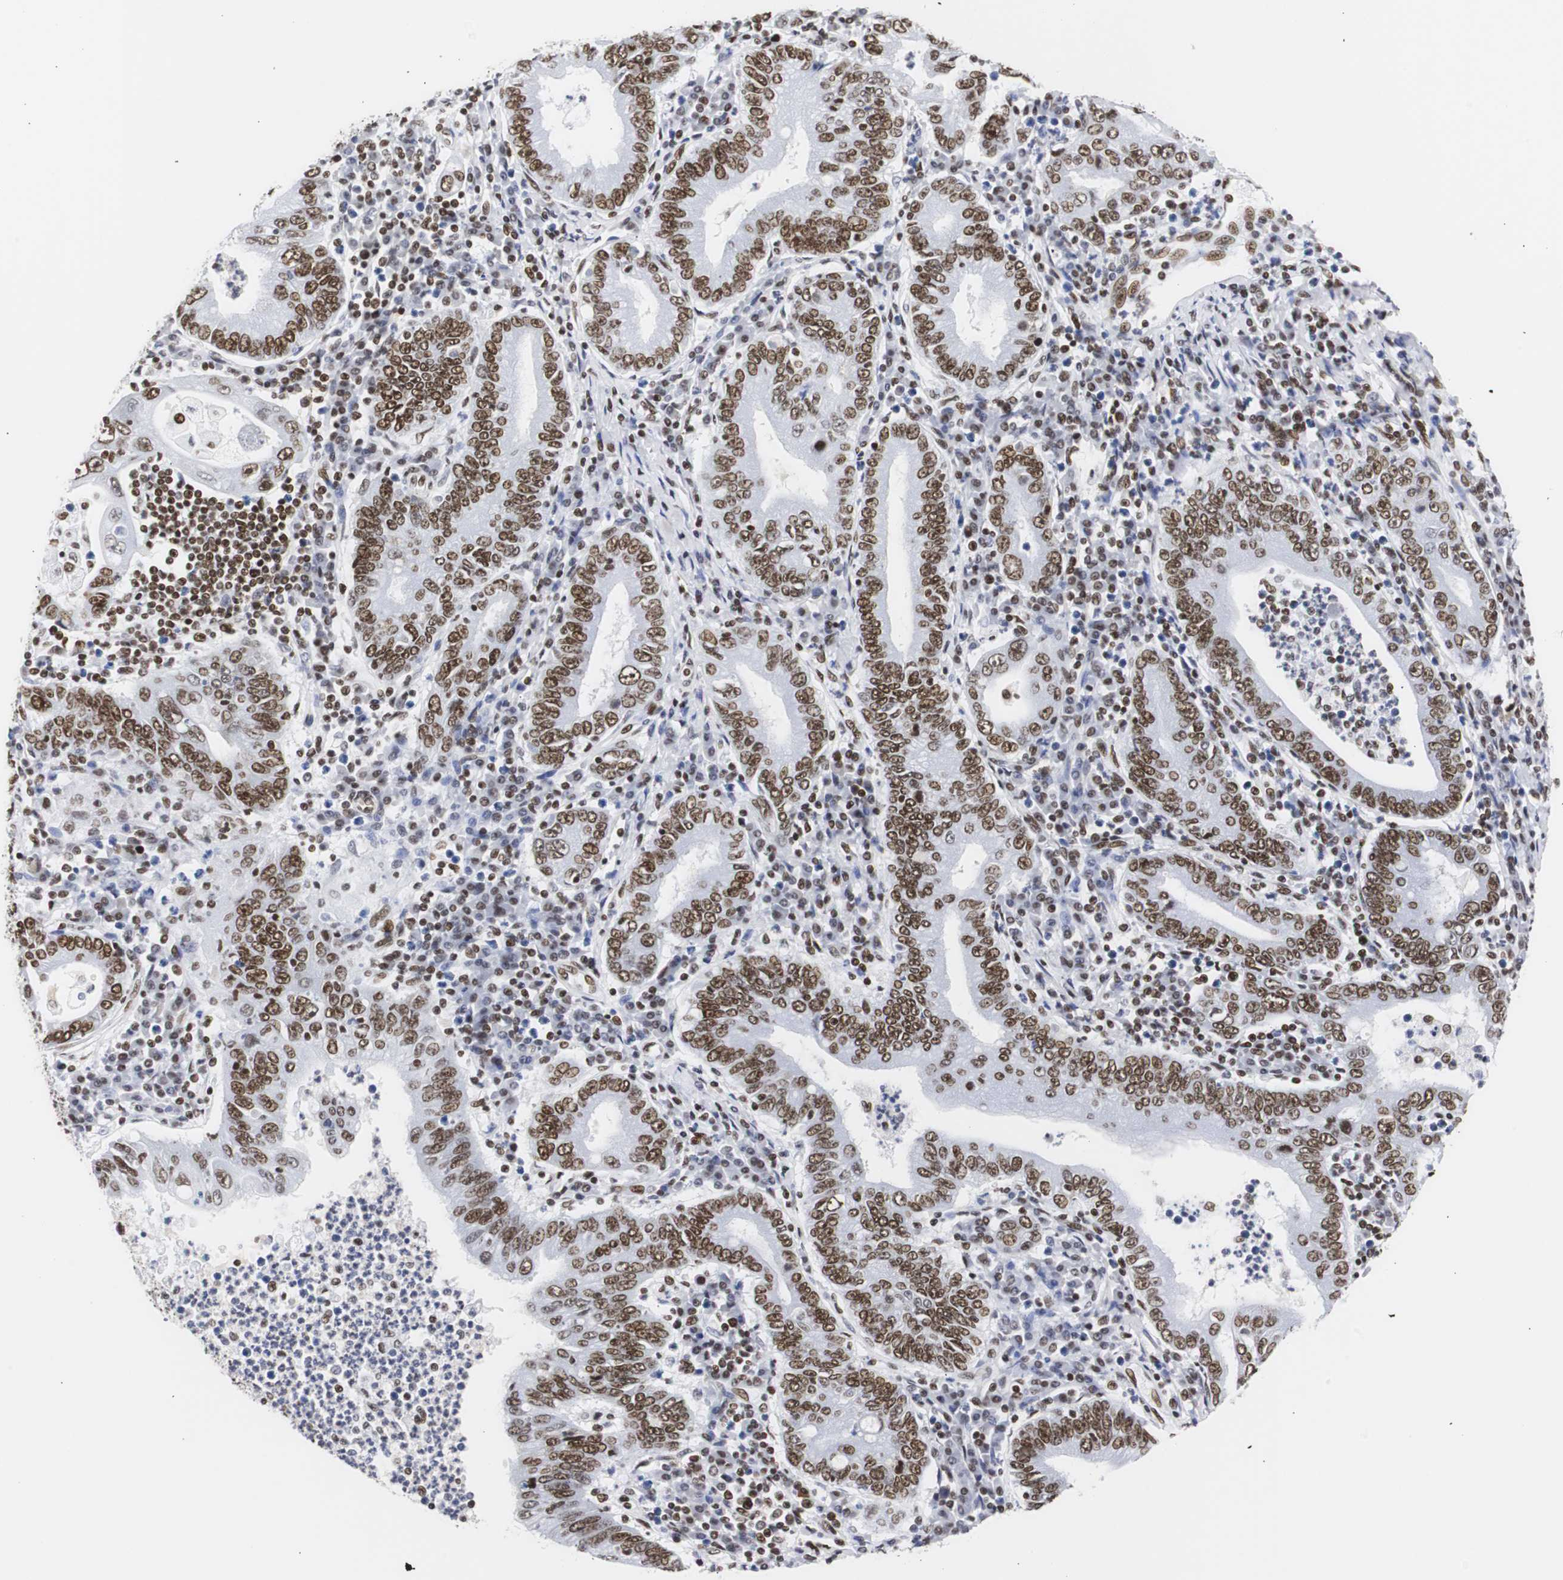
{"staining": {"intensity": "strong", "quantity": ">75%", "location": "nuclear"}, "tissue": "stomach cancer", "cell_type": "Tumor cells", "image_type": "cancer", "snomed": [{"axis": "morphology", "description": "Normal tissue, NOS"}, {"axis": "morphology", "description": "Adenocarcinoma, NOS"}, {"axis": "topography", "description": "Esophagus"}, {"axis": "topography", "description": "Stomach, upper"}, {"axis": "topography", "description": "Peripheral nerve tissue"}], "caption": "Immunohistochemical staining of stomach cancer (adenocarcinoma) shows high levels of strong nuclear protein expression in approximately >75% of tumor cells.", "gene": "HNRNPH2", "patient": {"sex": "male", "age": 62}}